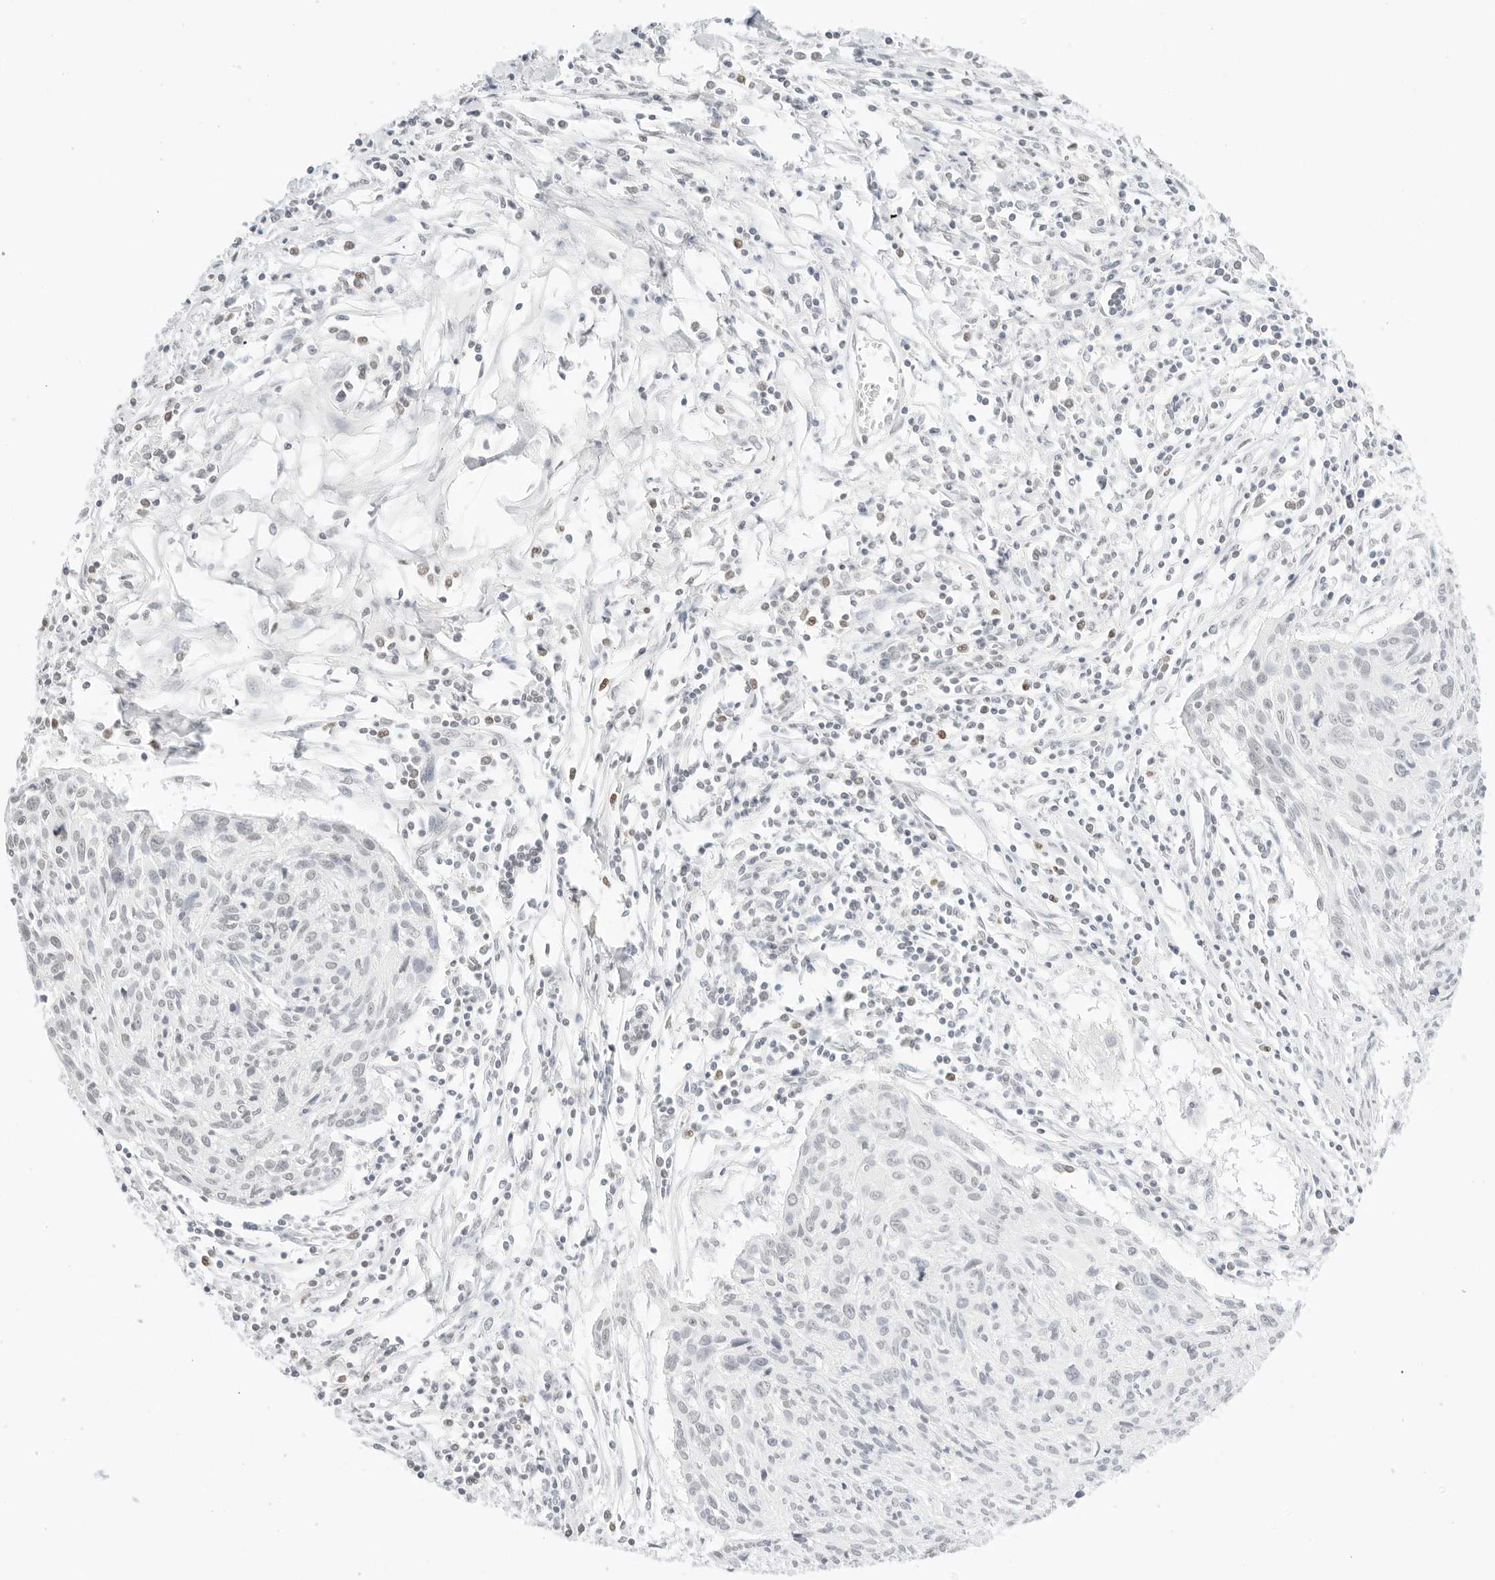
{"staining": {"intensity": "negative", "quantity": "none", "location": "none"}, "tissue": "cervical cancer", "cell_type": "Tumor cells", "image_type": "cancer", "snomed": [{"axis": "morphology", "description": "Squamous cell carcinoma, NOS"}, {"axis": "topography", "description": "Cervix"}], "caption": "Histopathology image shows no protein positivity in tumor cells of squamous cell carcinoma (cervical) tissue.", "gene": "FBLN5", "patient": {"sex": "female", "age": 51}}